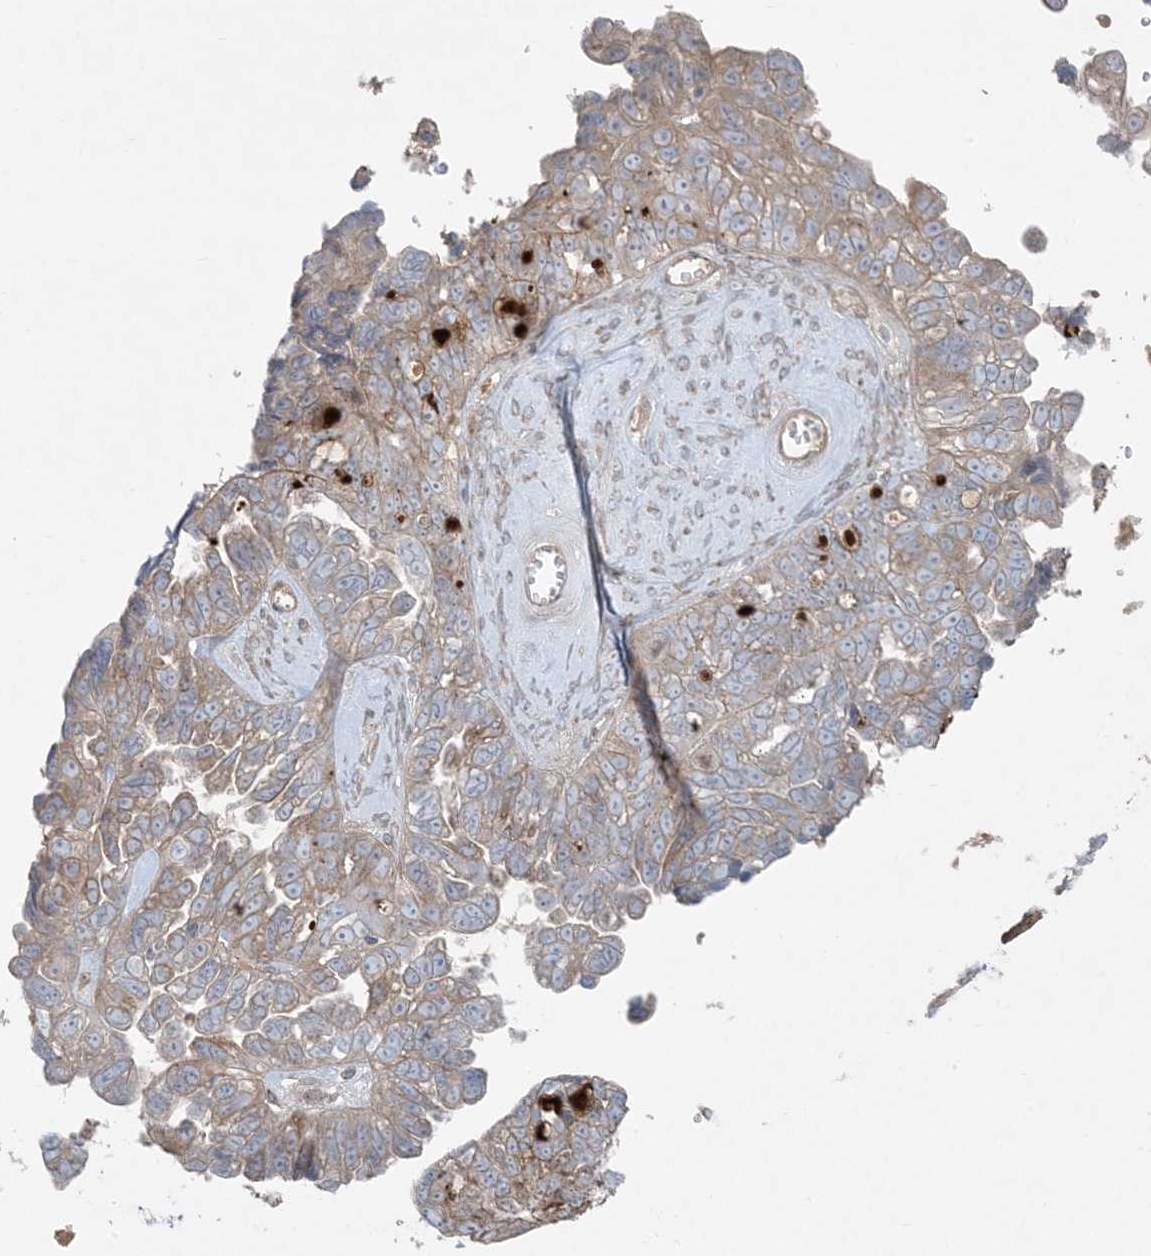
{"staining": {"intensity": "moderate", "quantity": "25%-75%", "location": "cytoplasmic/membranous"}, "tissue": "ovarian cancer", "cell_type": "Tumor cells", "image_type": "cancer", "snomed": [{"axis": "morphology", "description": "Cystadenocarcinoma, serous, NOS"}, {"axis": "topography", "description": "Ovary"}], "caption": "Moderate cytoplasmic/membranous protein expression is appreciated in about 25%-75% of tumor cells in serous cystadenocarcinoma (ovarian).", "gene": "PIK3R4", "patient": {"sex": "female", "age": 79}}